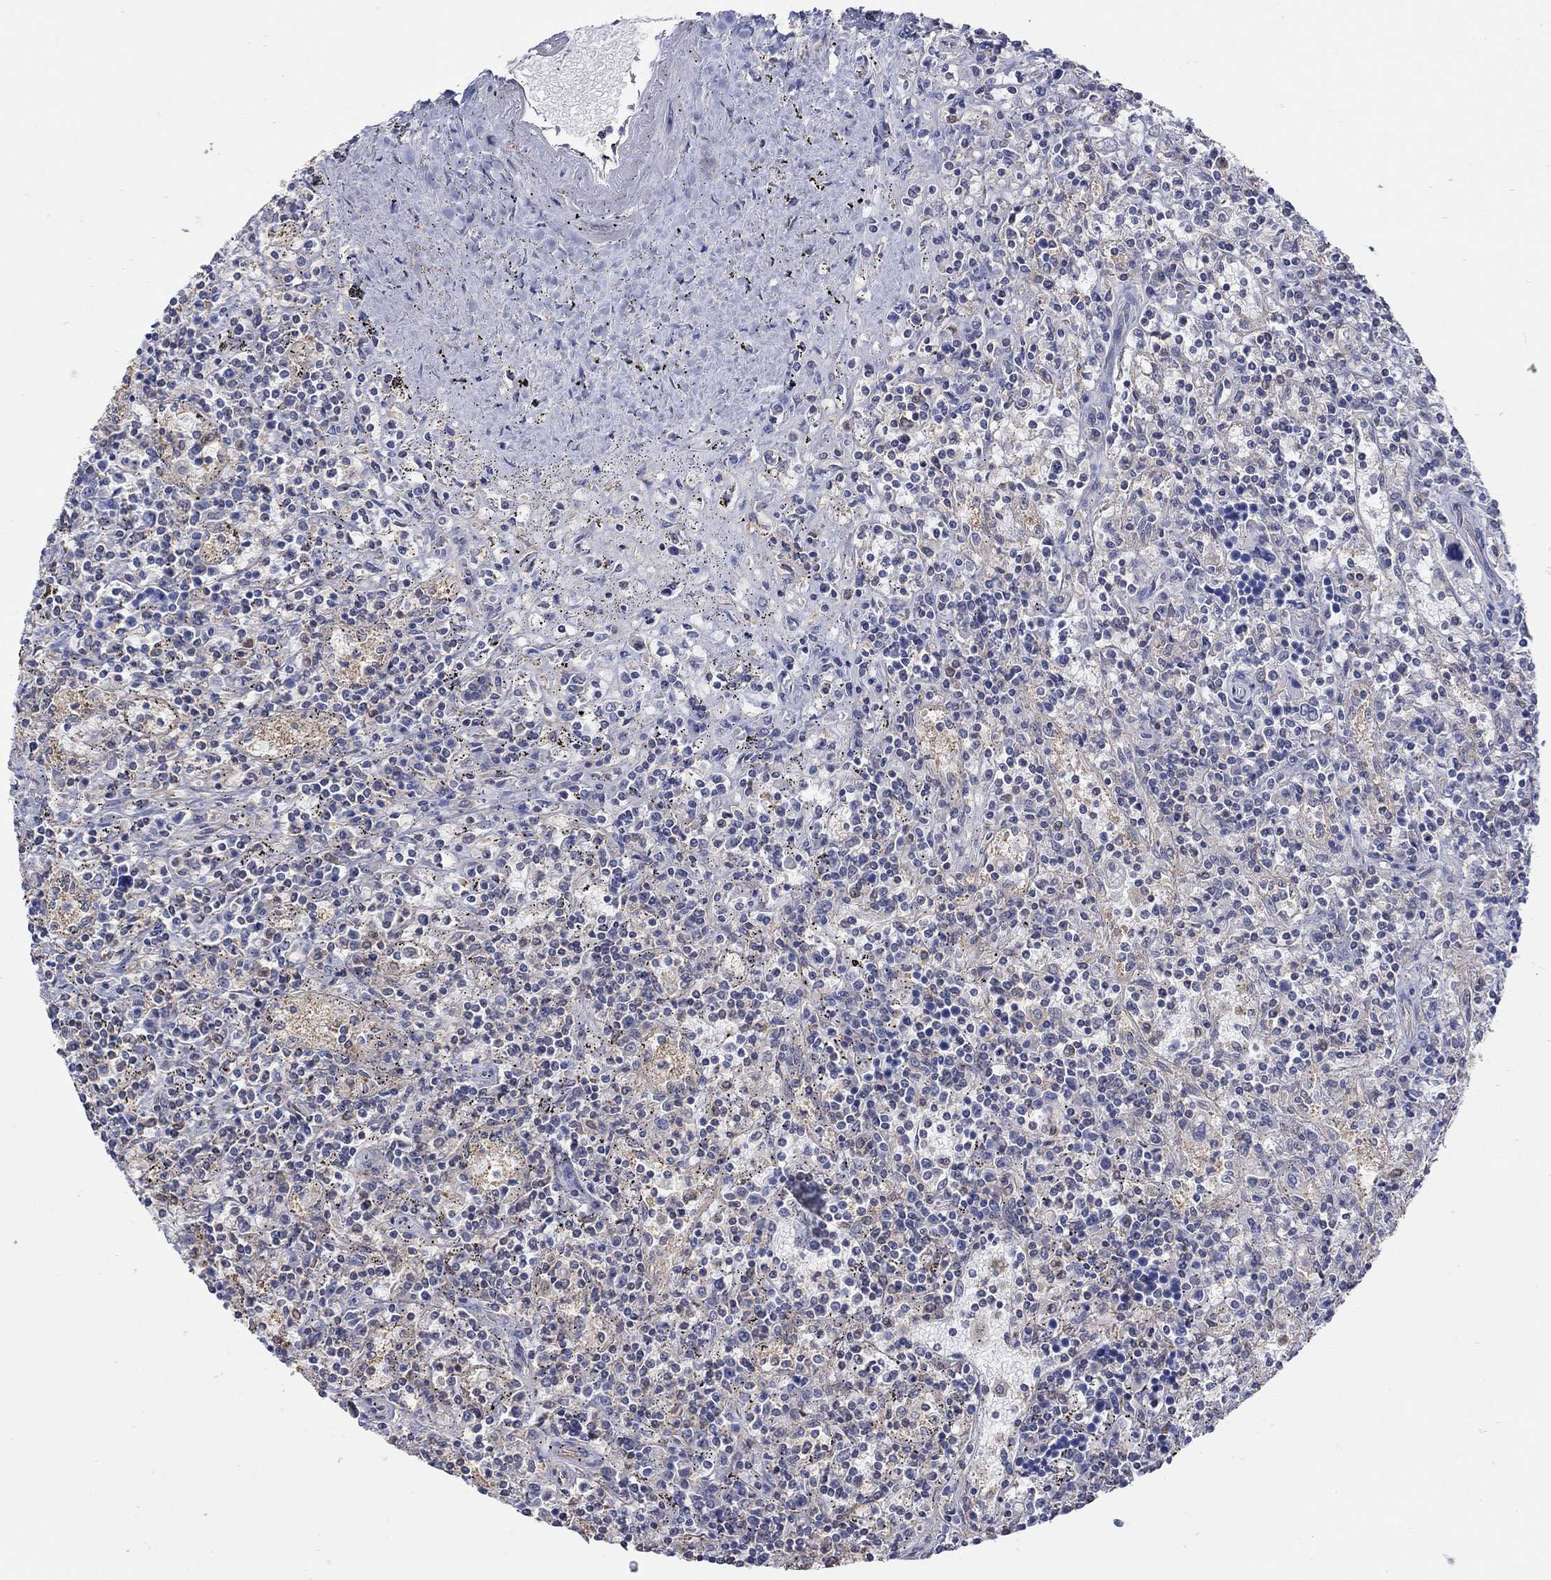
{"staining": {"intensity": "negative", "quantity": "none", "location": "none"}, "tissue": "lymphoma", "cell_type": "Tumor cells", "image_type": "cancer", "snomed": [{"axis": "morphology", "description": "Malignant lymphoma, non-Hodgkin's type, Low grade"}, {"axis": "topography", "description": "Spleen"}], "caption": "Lymphoma was stained to show a protein in brown. There is no significant staining in tumor cells.", "gene": "TEKT3", "patient": {"sex": "male", "age": 62}}